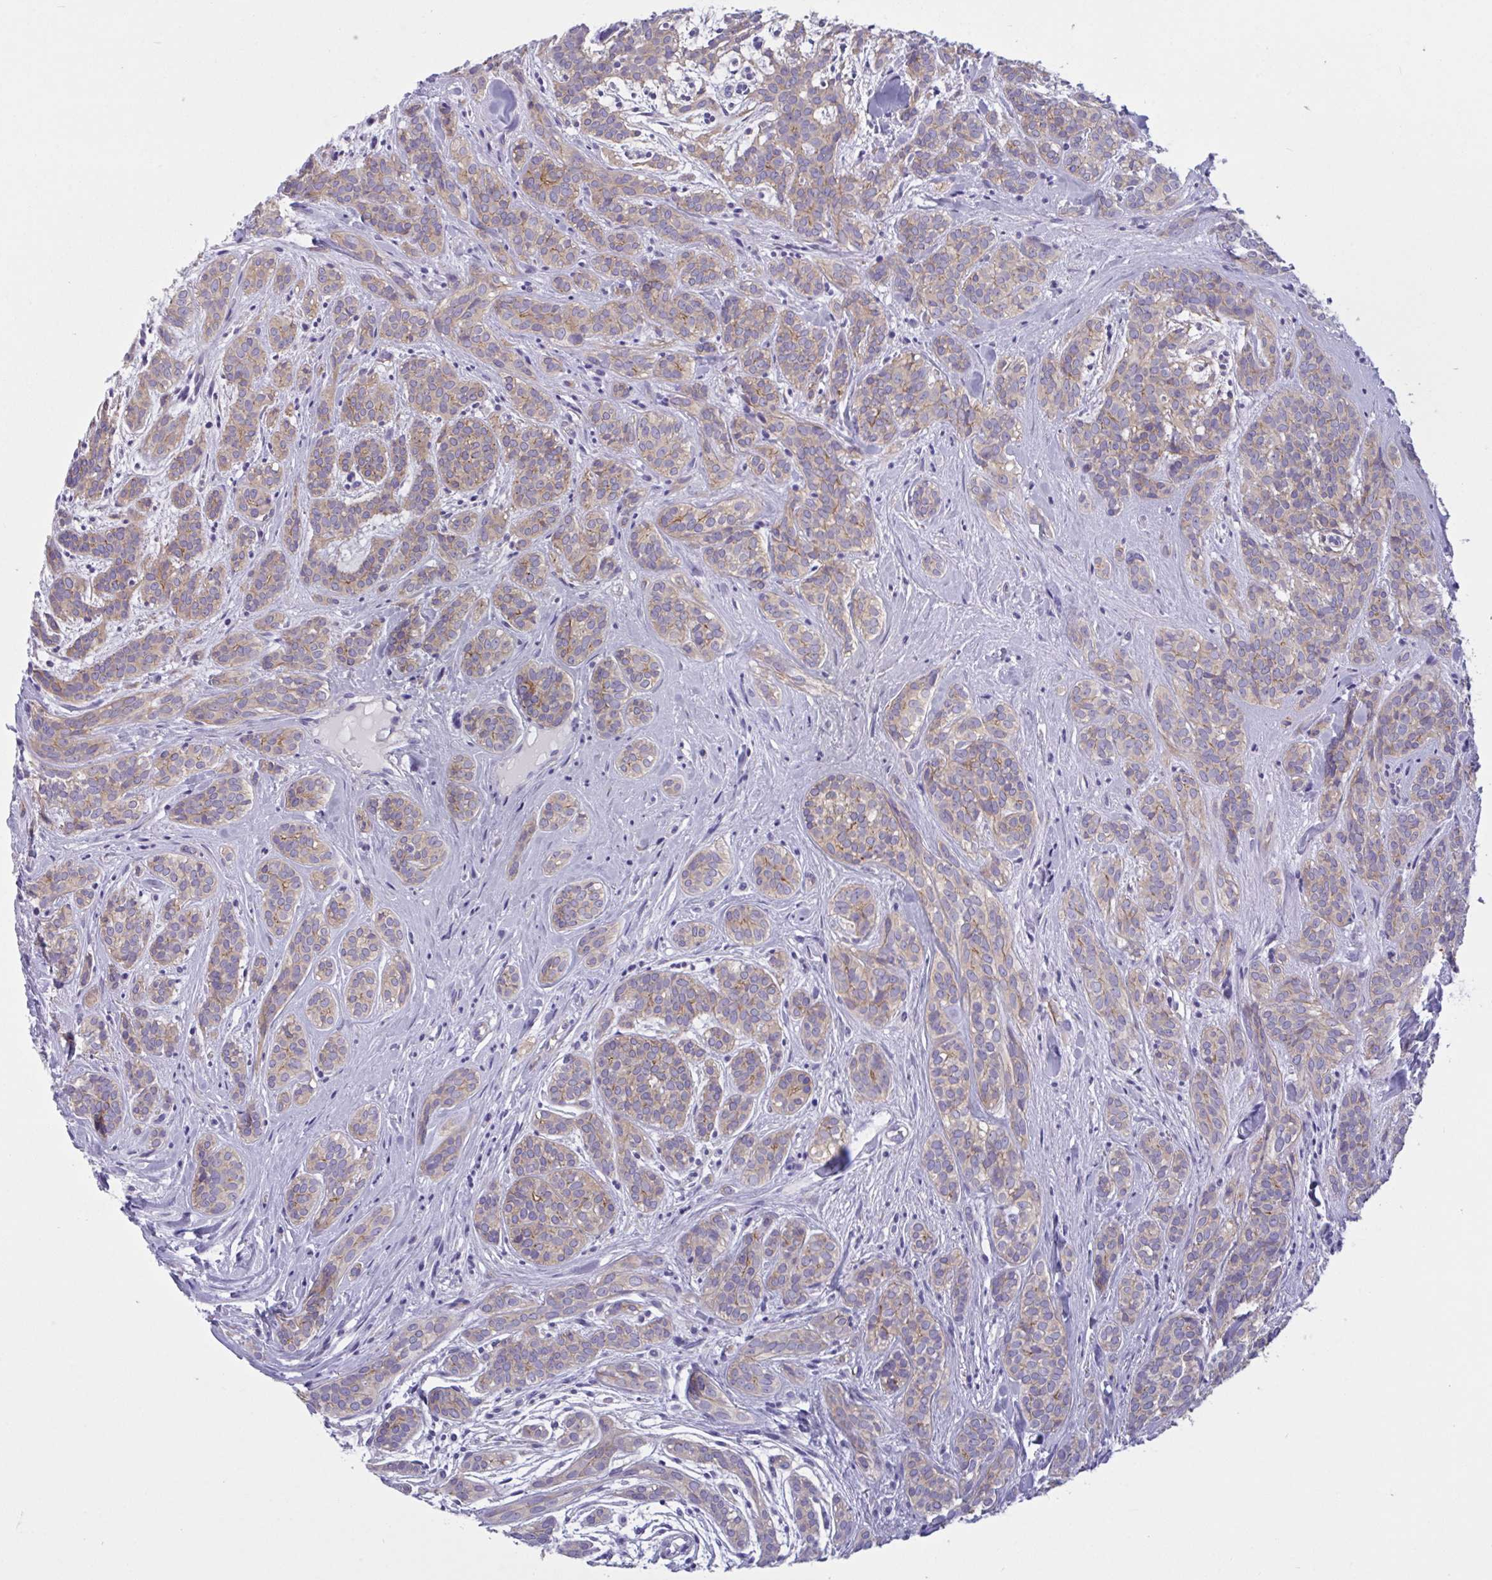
{"staining": {"intensity": "weak", "quantity": "25%-75%", "location": "cytoplasmic/membranous"}, "tissue": "head and neck cancer", "cell_type": "Tumor cells", "image_type": "cancer", "snomed": [{"axis": "morphology", "description": "Adenocarcinoma, NOS"}, {"axis": "topography", "description": "Head-Neck"}], "caption": "Weak cytoplasmic/membranous protein staining is seen in approximately 25%-75% of tumor cells in adenocarcinoma (head and neck). The staining was performed using DAB (3,3'-diaminobenzidine) to visualize the protein expression in brown, while the nuclei were stained in blue with hematoxylin (Magnification: 20x).", "gene": "OXLD1", "patient": {"sex": "female", "age": 57}}